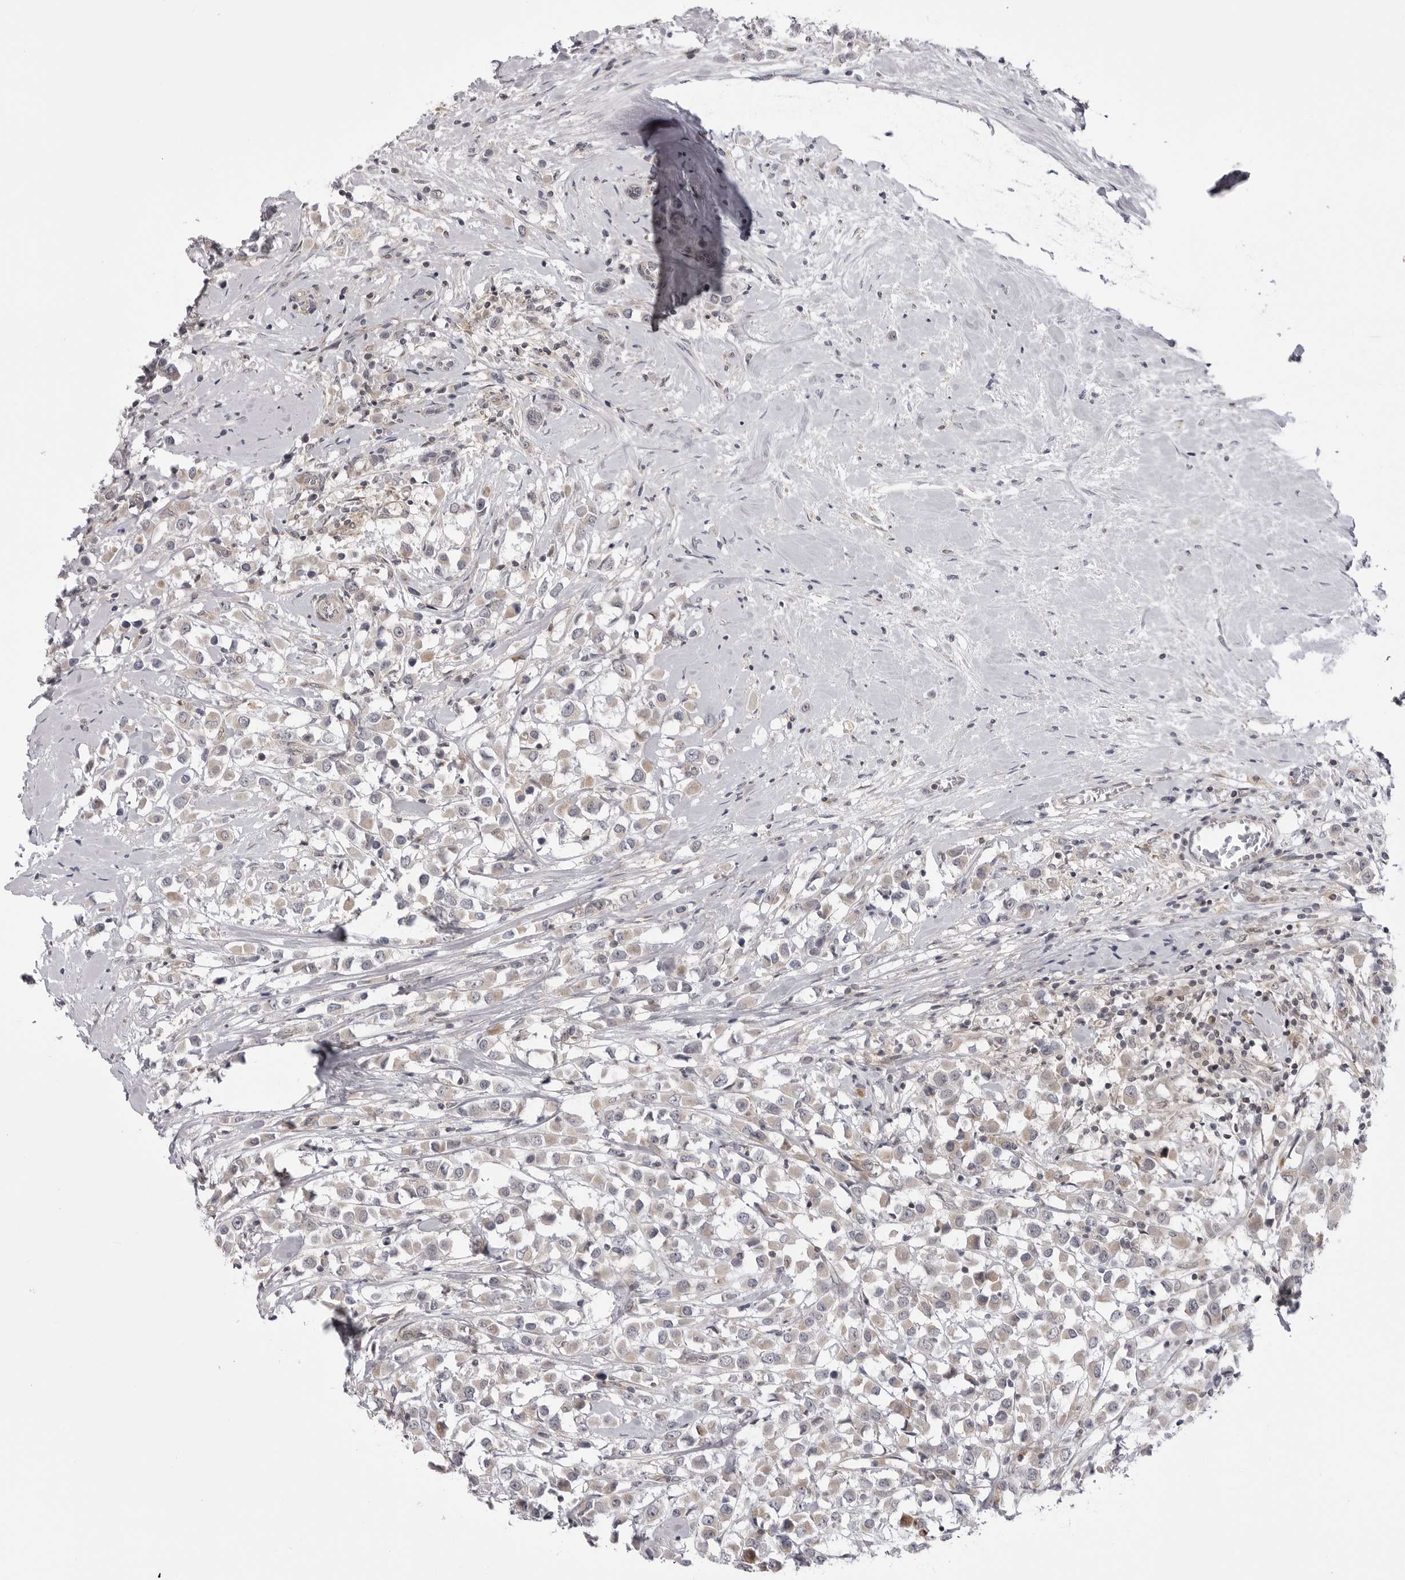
{"staining": {"intensity": "weak", "quantity": "<25%", "location": "cytoplasmic/membranous"}, "tissue": "breast cancer", "cell_type": "Tumor cells", "image_type": "cancer", "snomed": [{"axis": "morphology", "description": "Duct carcinoma"}, {"axis": "topography", "description": "Breast"}], "caption": "Tumor cells are negative for protein expression in human infiltrating ductal carcinoma (breast).", "gene": "CCDC18", "patient": {"sex": "female", "age": 61}}